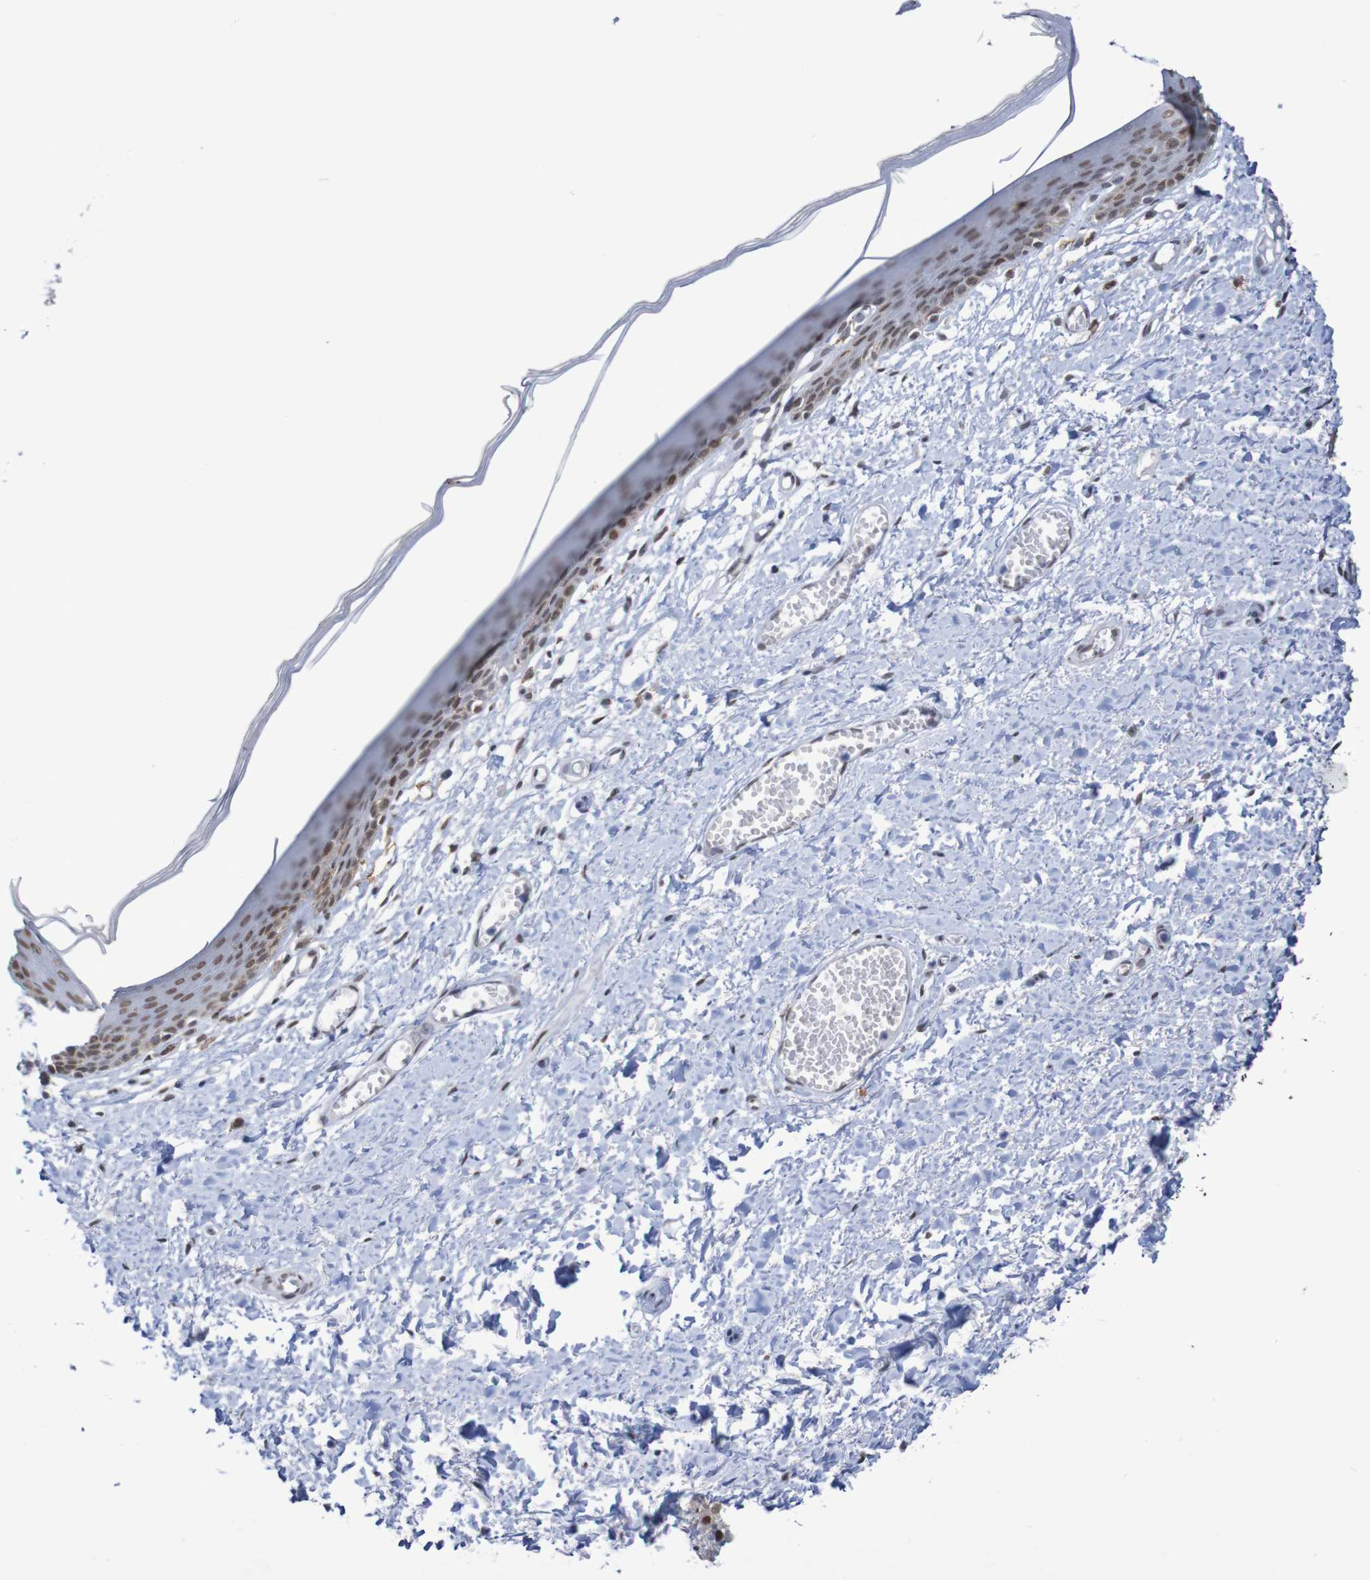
{"staining": {"intensity": "moderate", "quantity": ">75%", "location": "nuclear"}, "tissue": "skin", "cell_type": "Epidermal cells", "image_type": "normal", "snomed": [{"axis": "morphology", "description": "Normal tissue, NOS"}, {"axis": "topography", "description": "Vulva"}], "caption": "Skin stained for a protein displays moderate nuclear positivity in epidermal cells.", "gene": "MRTFB", "patient": {"sex": "female", "age": 54}}